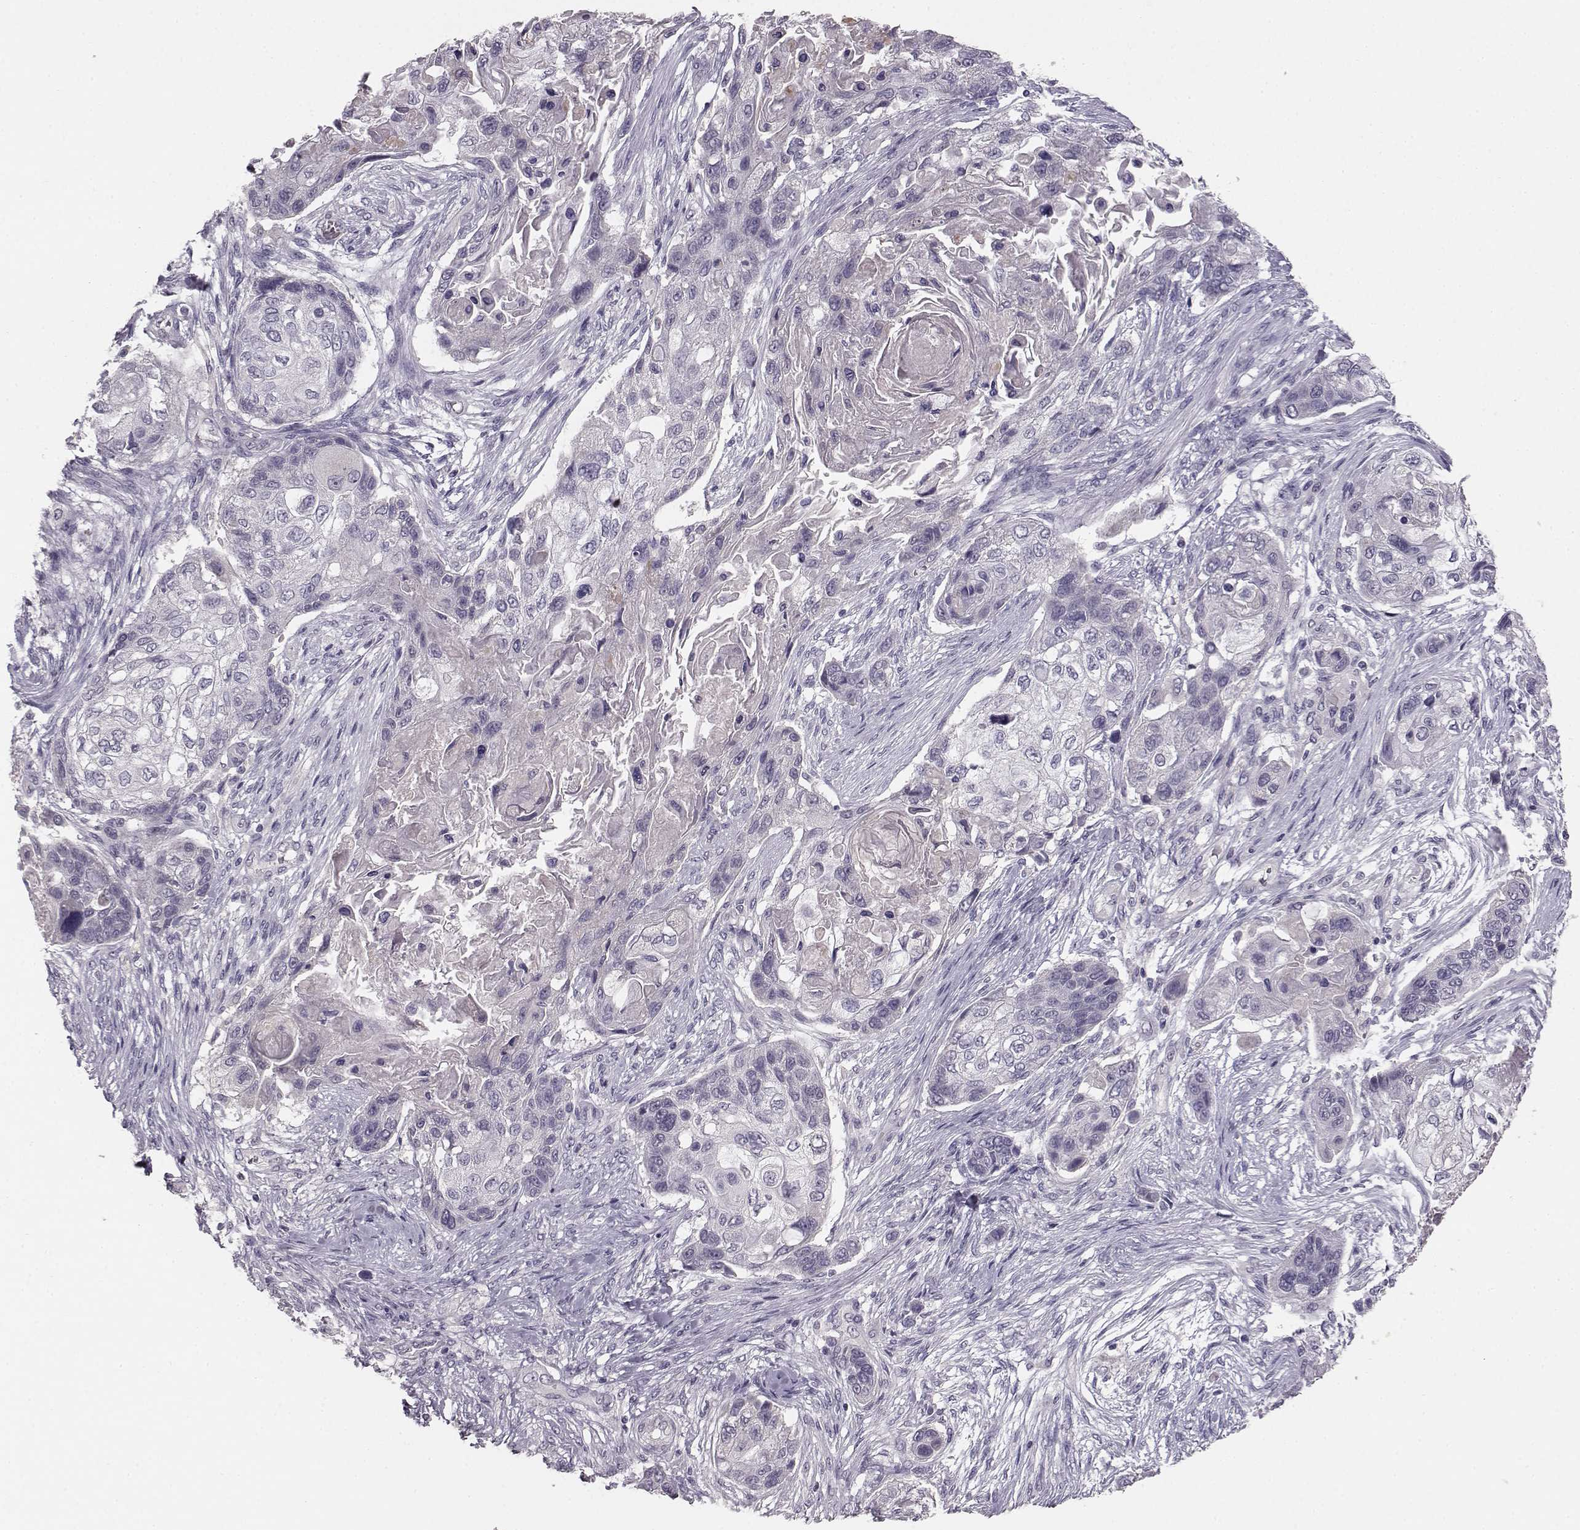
{"staining": {"intensity": "negative", "quantity": "none", "location": "none"}, "tissue": "lung cancer", "cell_type": "Tumor cells", "image_type": "cancer", "snomed": [{"axis": "morphology", "description": "Squamous cell carcinoma, NOS"}, {"axis": "topography", "description": "Lung"}], "caption": "The immunohistochemistry (IHC) photomicrograph has no significant staining in tumor cells of lung squamous cell carcinoma tissue.", "gene": "BFSP2", "patient": {"sex": "male", "age": 69}}